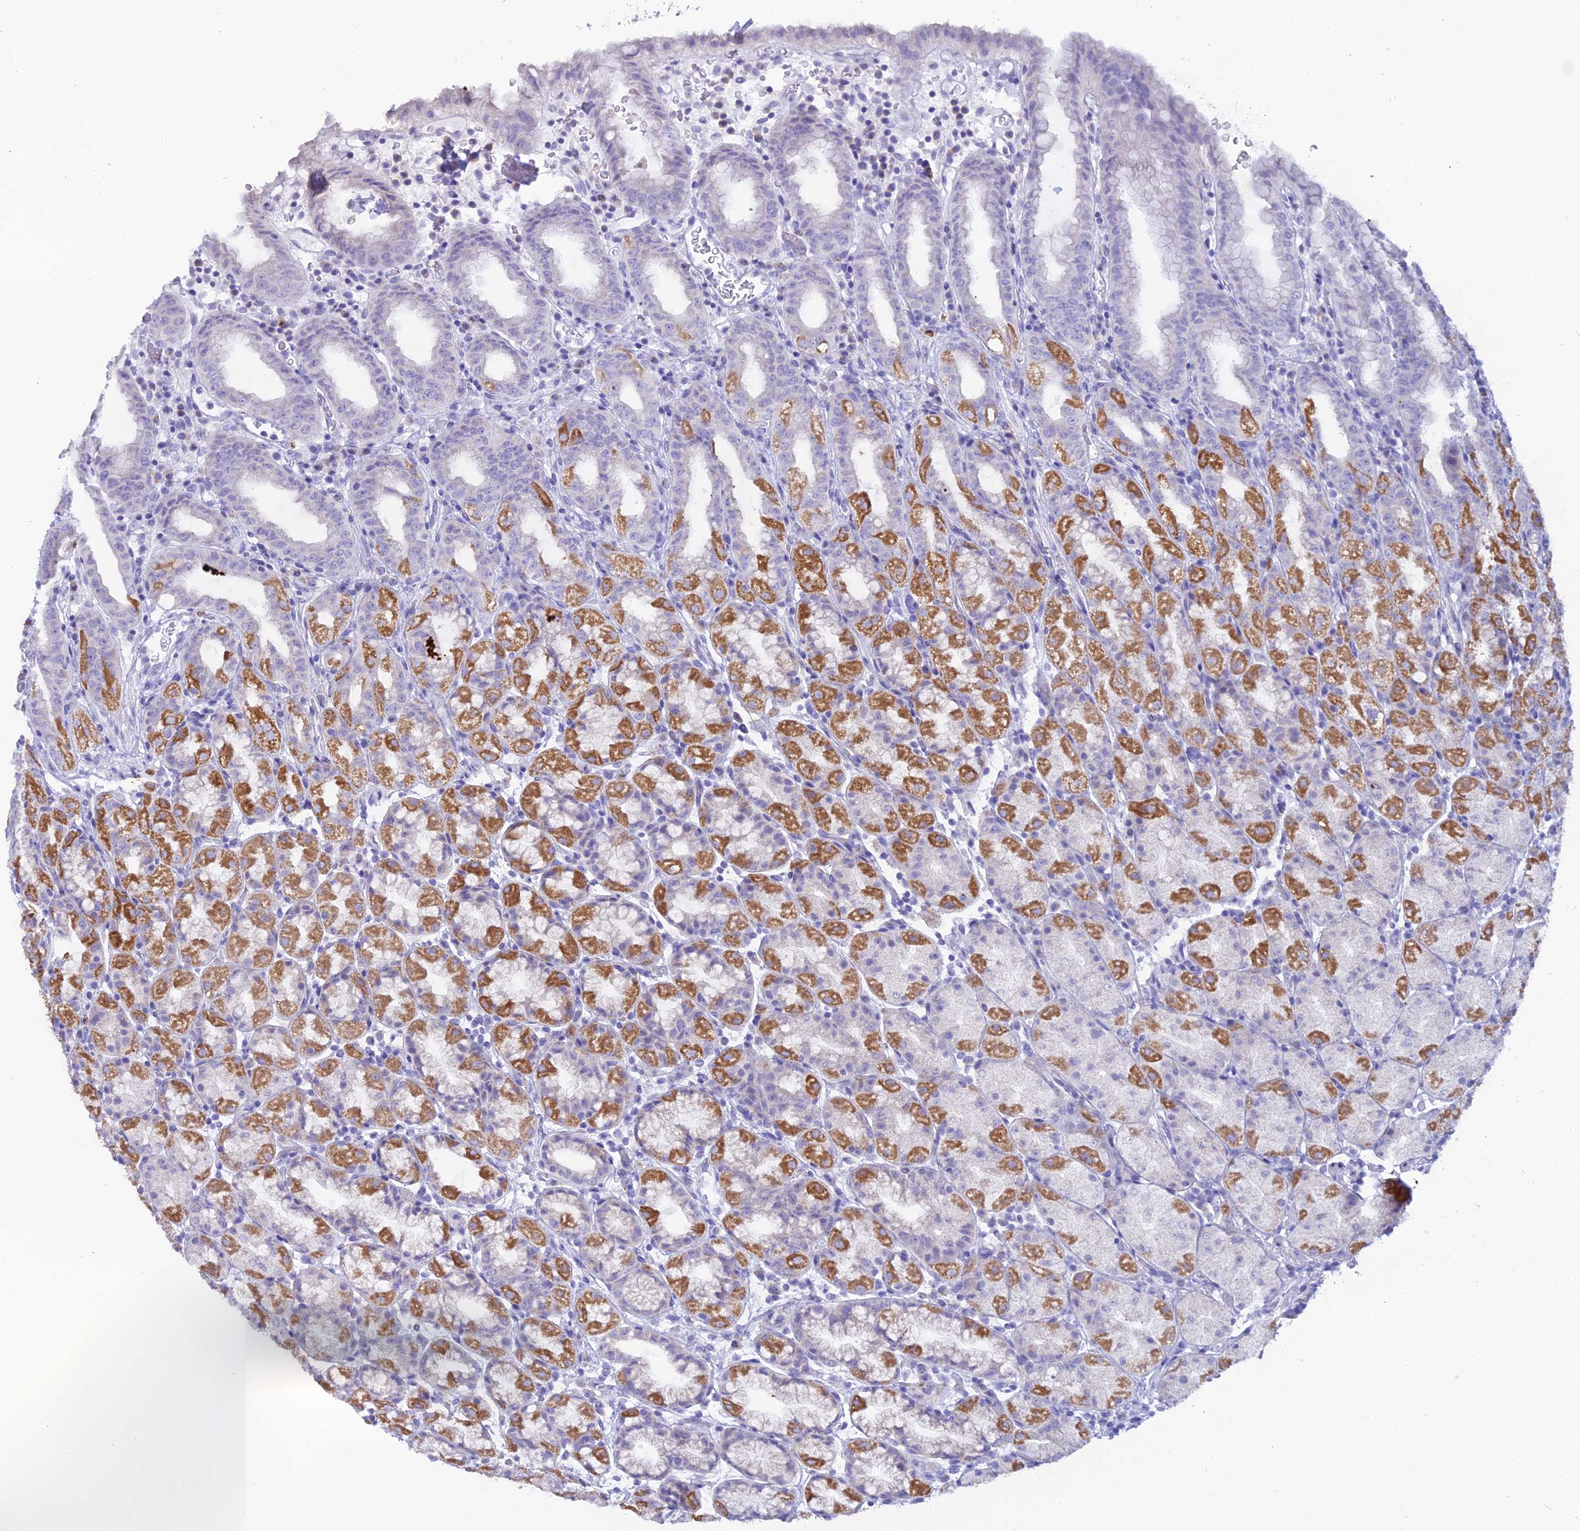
{"staining": {"intensity": "moderate", "quantity": "25%-75%", "location": "cytoplasmic/membranous"}, "tissue": "stomach", "cell_type": "Glandular cells", "image_type": "normal", "snomed": [{"axis": "morphology", "description": "Normal tissue, NOS"}, {"axis": "topography", "description": "Stomach, upper"}, {"axis": "topography", "description": "Stomach, lower"}, {"axis": "topography", "description": "Small intestine"}], "caption": "Glandular cells reveal medium levels of moderate cytoplasmic/membranous positivity in about 25%-75% of cells in normal stomach.", "gene": "CGB1", "patient": {"sex": "male", "age": 68}}